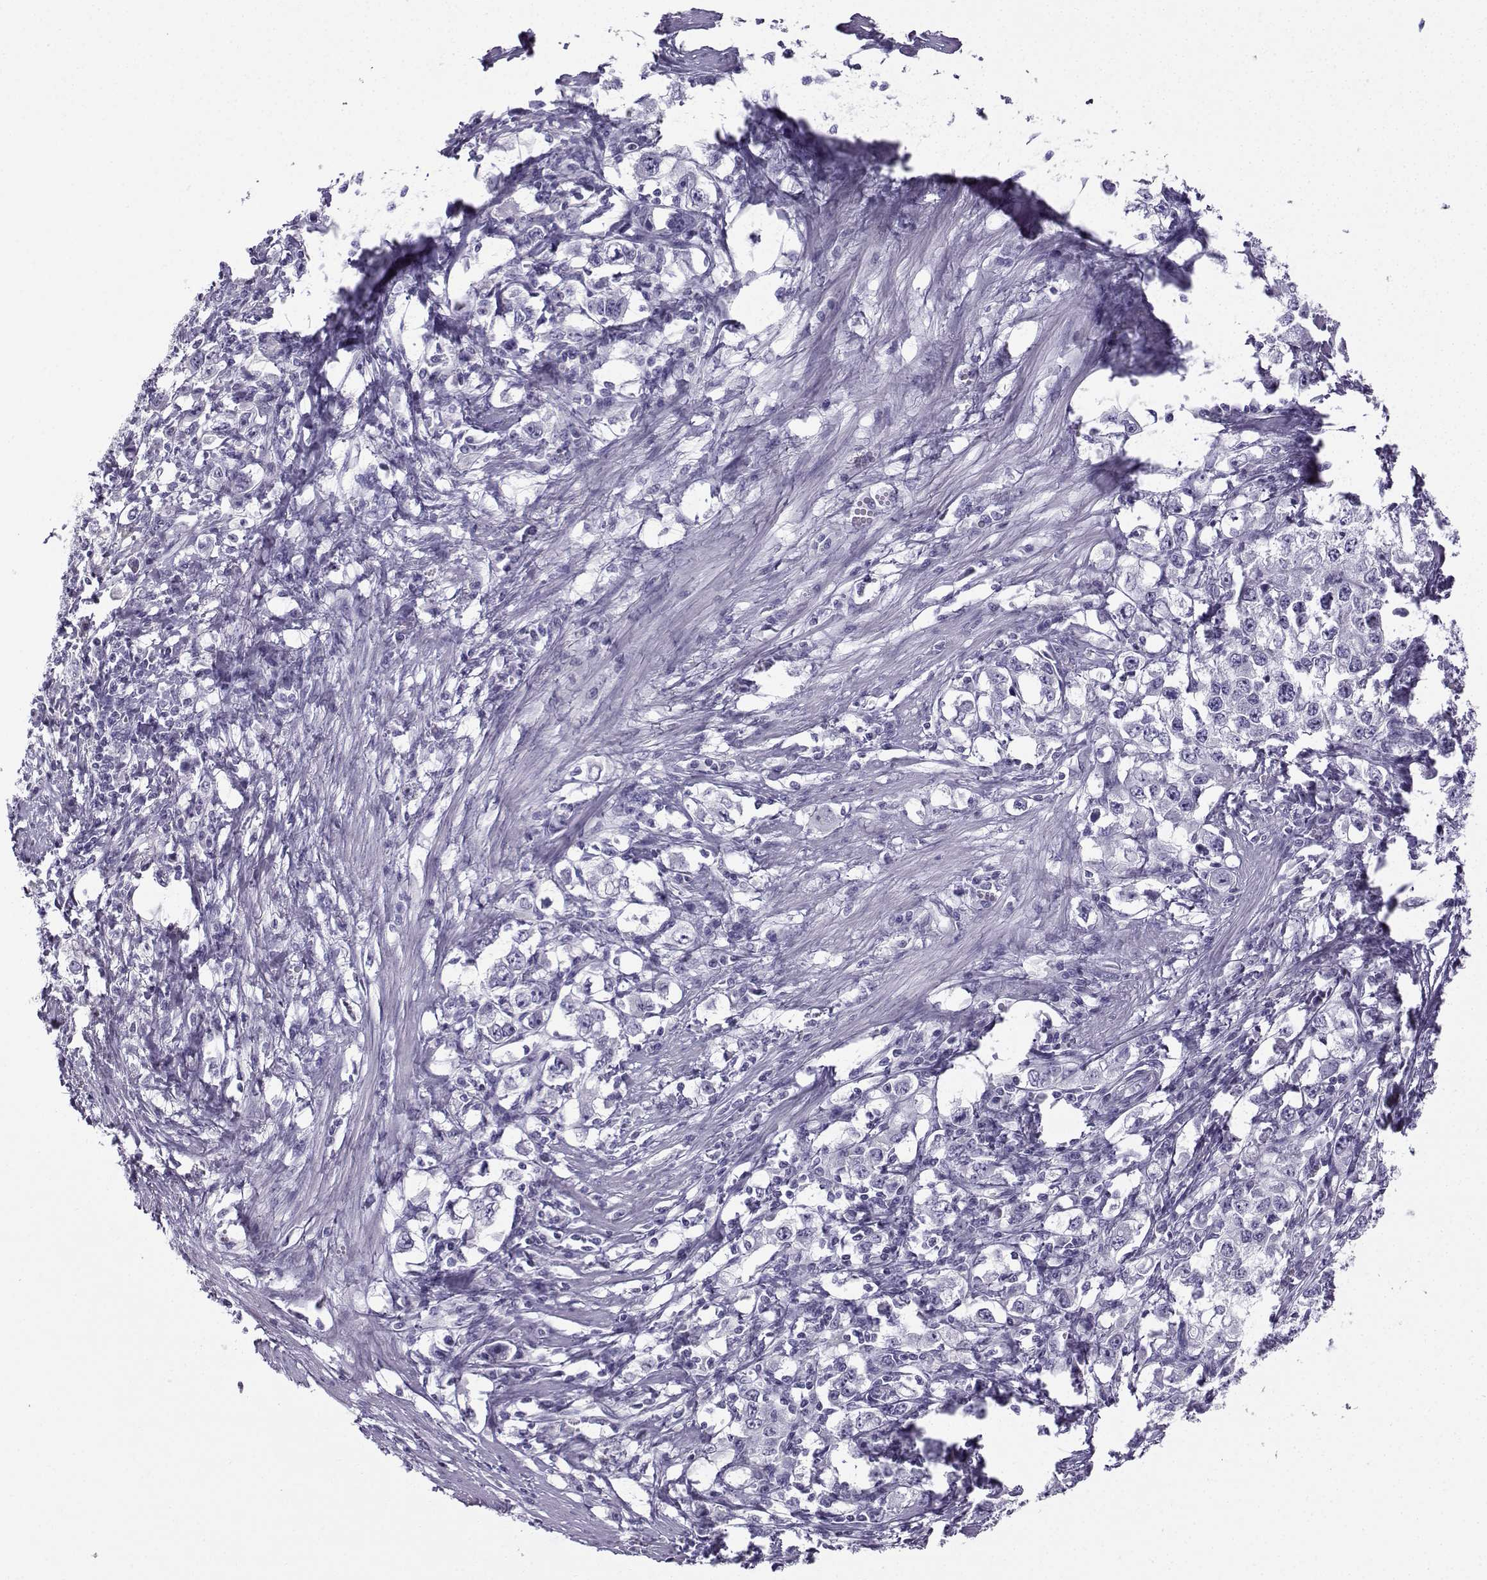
{"staining": {"intensity": "negative", "quantity": "none", "location": "none"}, "tissue": "stomach cancer", "cell_type": "Tumor cells", "image_type": "cancer", "snomed": [{"axis": "morphology", "description": "Adenocarcinoma, NOS"}, {"axis": "topography", "description": "Stomach, lower"}], "caption": "Stomach adenocarcinoma was stained to show a protein in brown. There is no significant expression in tumor cells.", "gene": "ZBTB8B", "patient": {"sex": "female", "age": 72}}